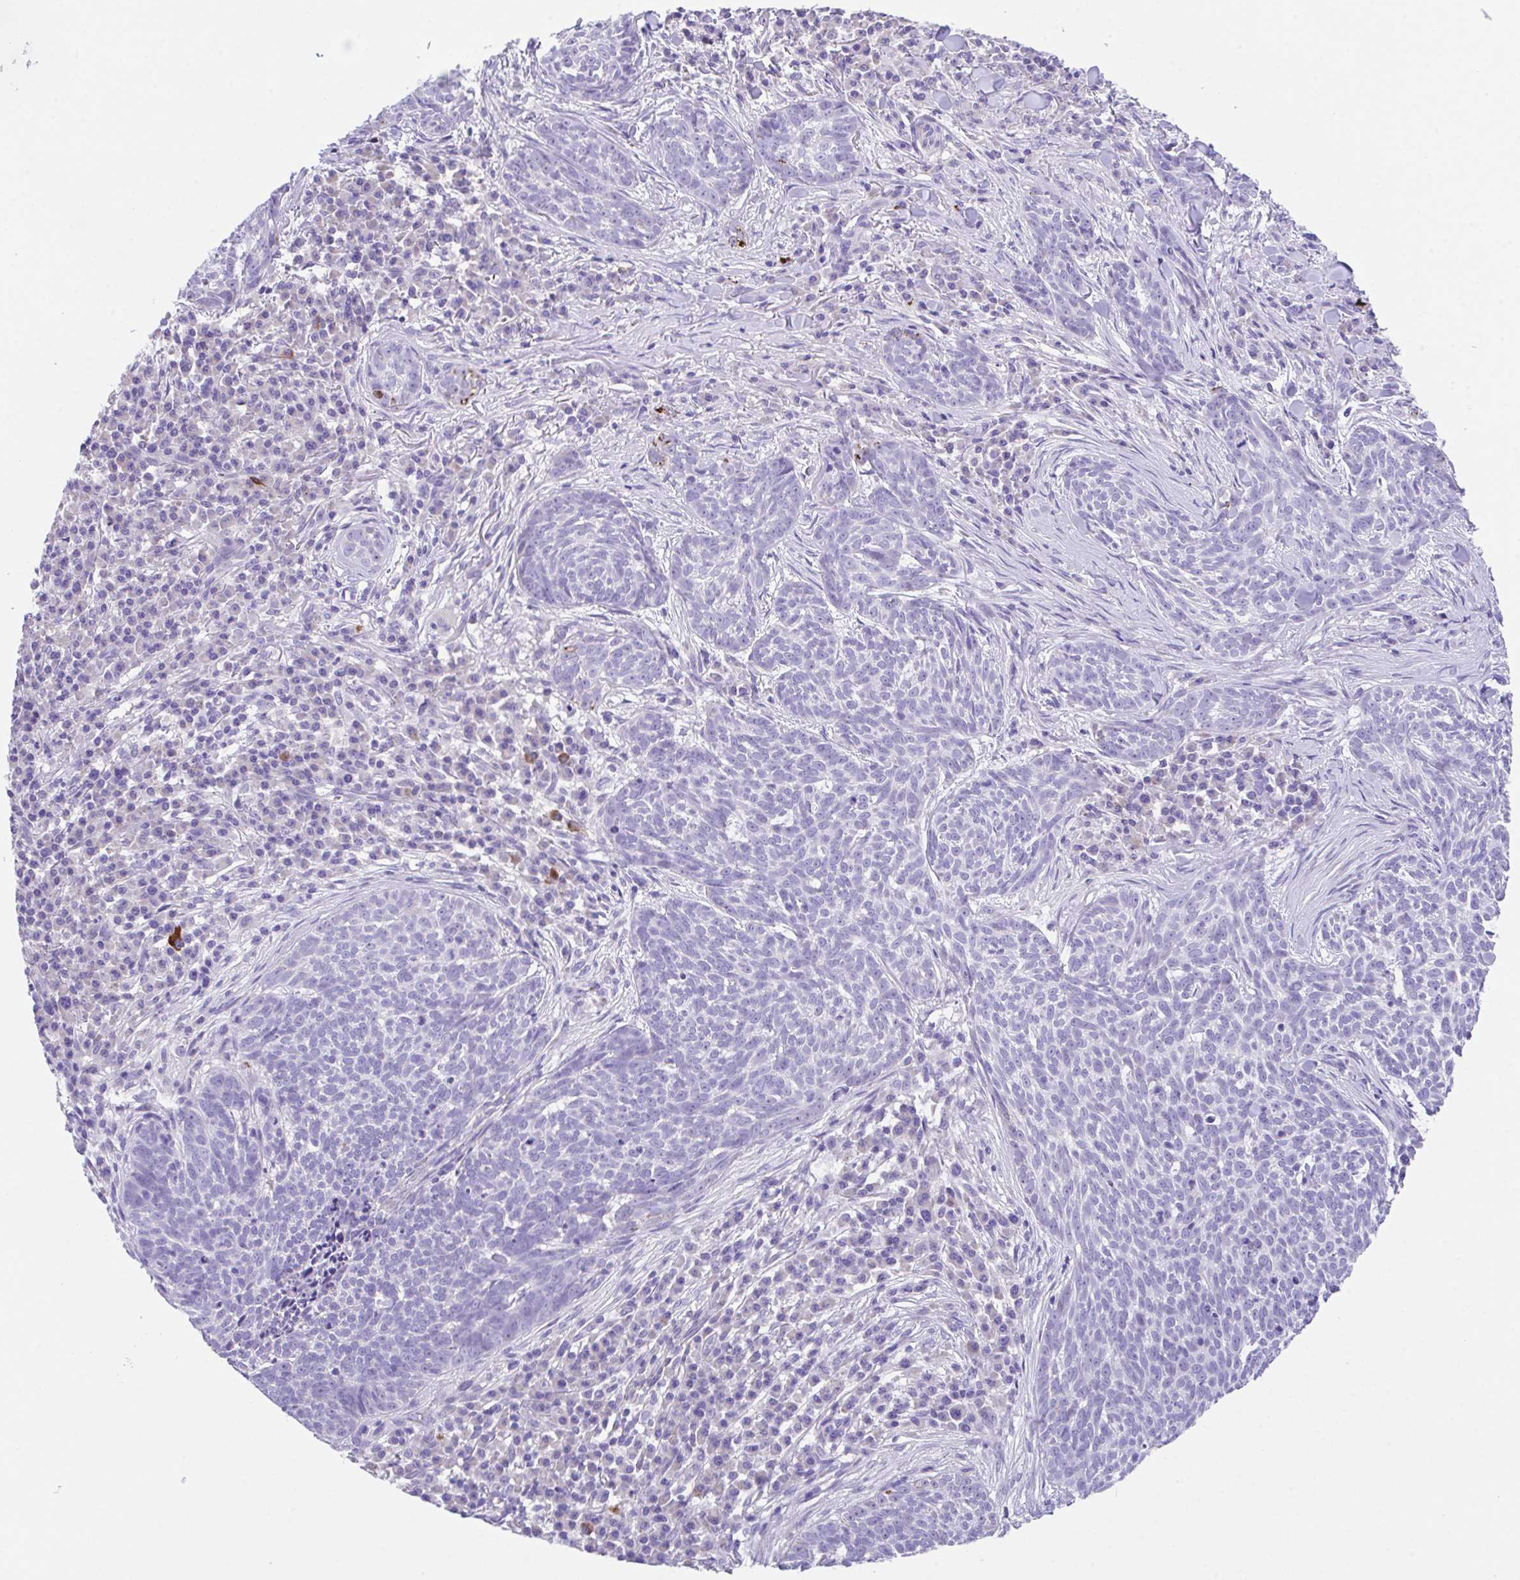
{"staining": {"intensity": "negative", "quantity": "none", "location": "none"}, "tissue": "skin cancer", "cell_type": "Tumor cells", "image_type": "cancer", "snomed": [{"axis": "morphology", "description": "Basal cell carcinoma"}, {"axis": "topography", "description": "Skin"}], "caption": "The immunohistochemistry (IHC) image has no significant staining in tumor cells of skin cancer (basal cell carcinoma) tissue.", "gene": "SLC16A6", "patient": {"sex": "female", "age": 93}}